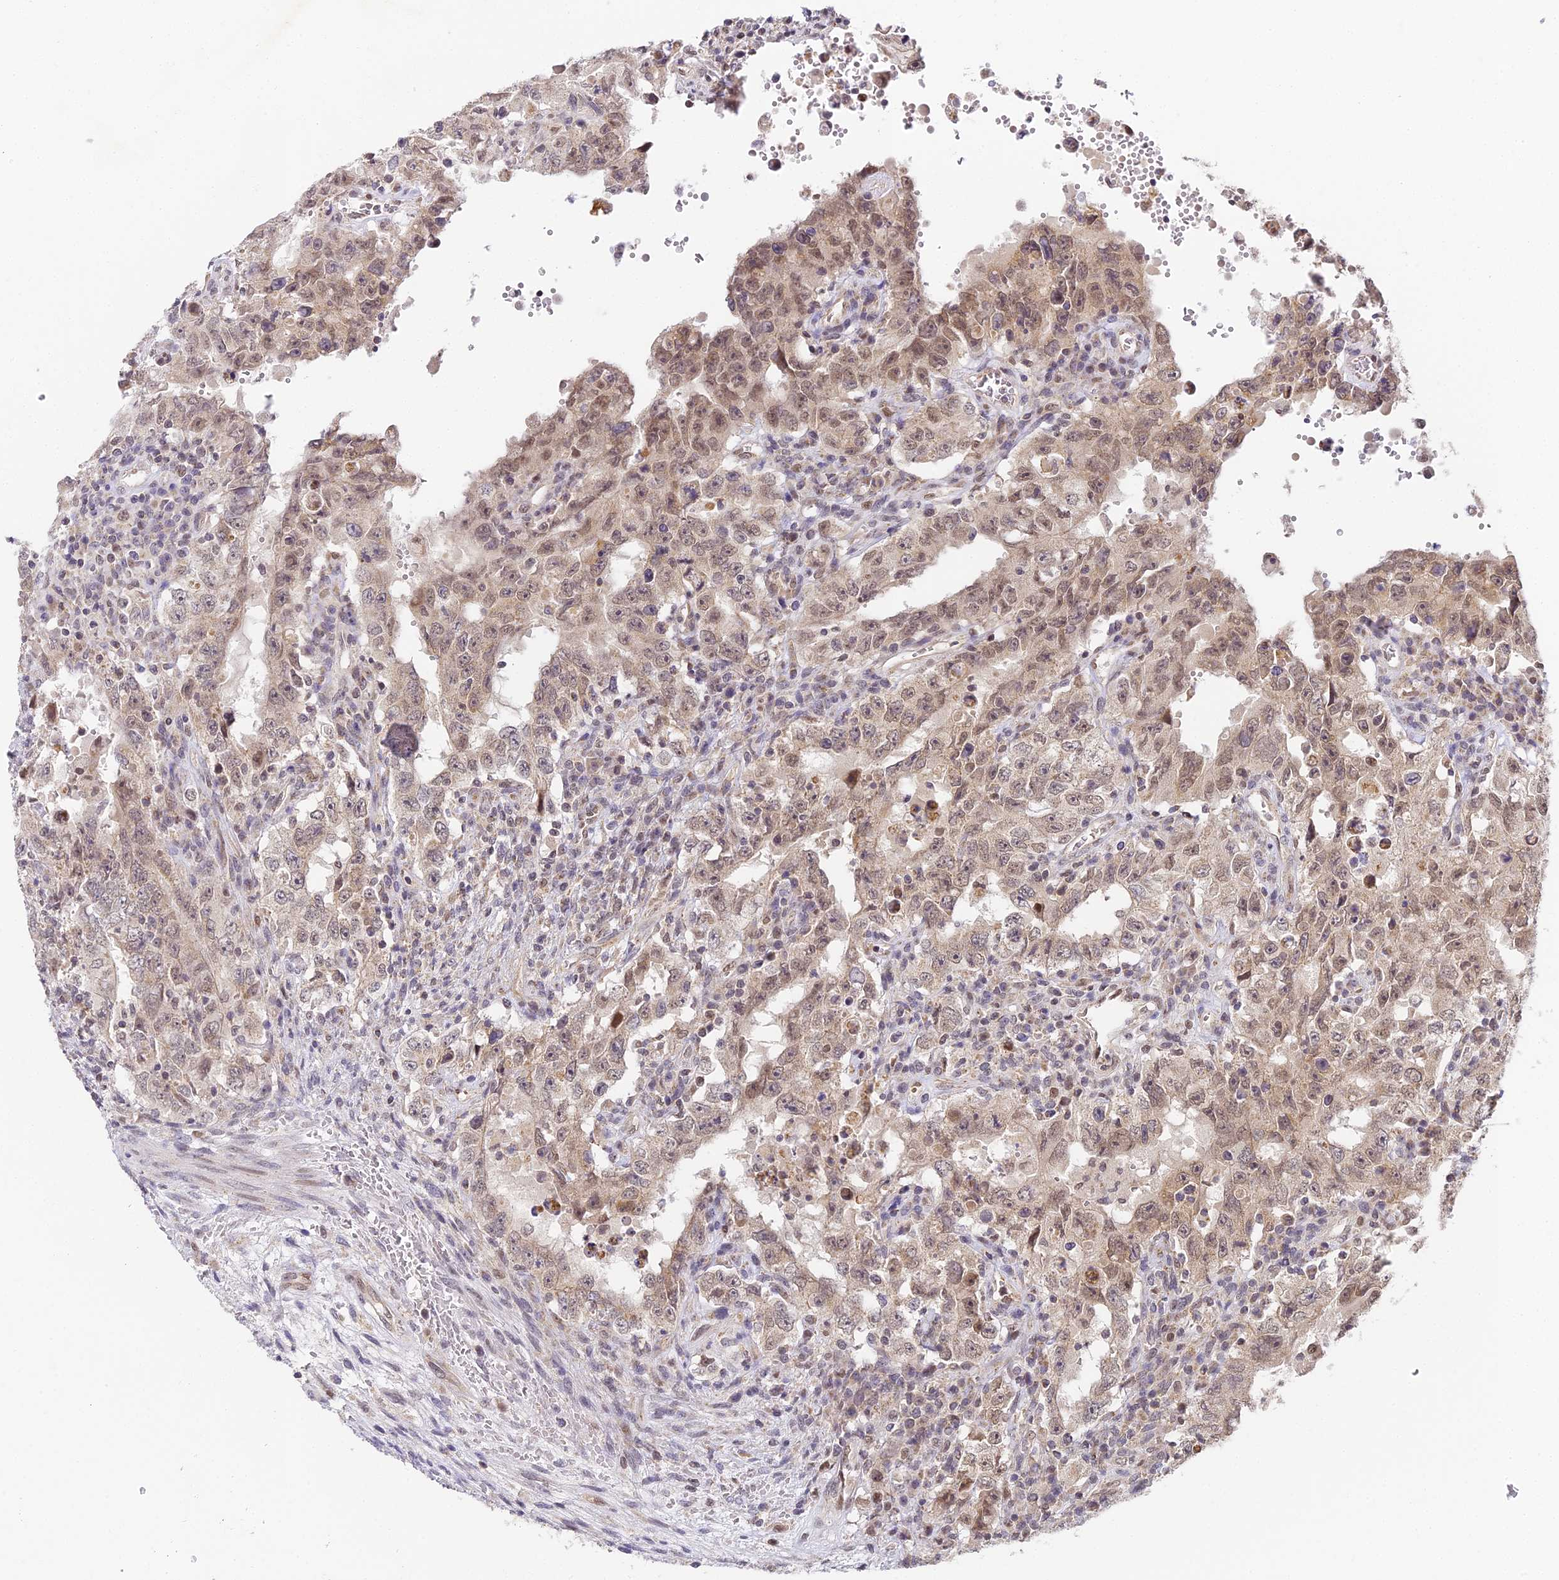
{"staining": {"intensity": "moderate", "quantity": ">75%", "location": "nuclear"}, "tissue": "testis cancer", "cell_type": "Tumor cells", "image_type": "cancer", "snomed": [{"axis": "morphology", "description": "Carcinoma, Embryonal, NOS"}, {"axis": "topography", "description": "Testis"}], "caption": "A histopathology image of testis embryonal carcinoma stained for a protein exhibits moderate nuclear brown staining in tumor cells.", "gene": "DNAAF10", "patient": {"sex": "male", "age": 26}}